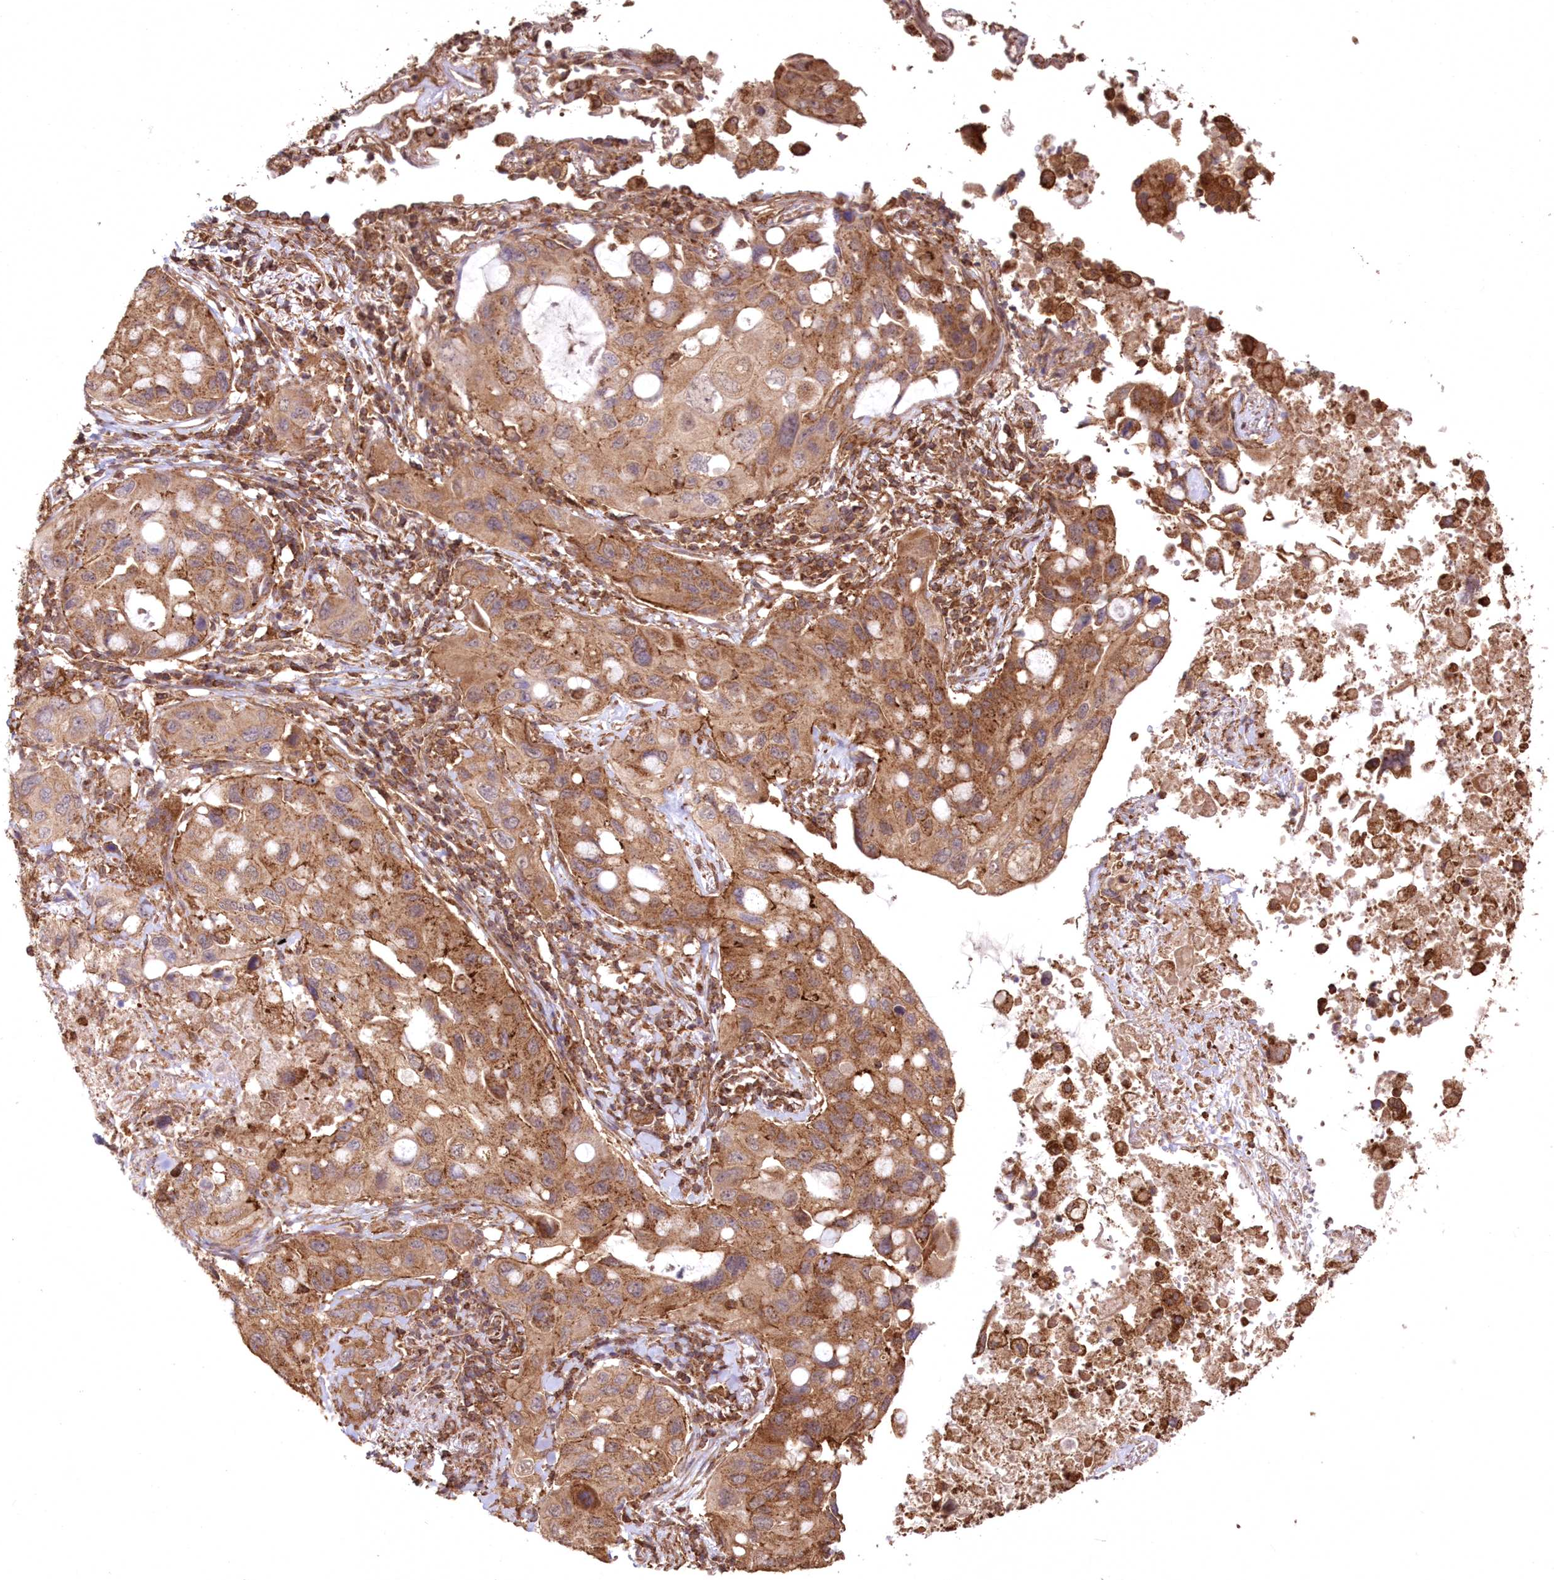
{"staining": {"intensity": "moderate", "quantity": ">75%", "location": "cytoplasmic/membranous"}, "tissue": "lung cancer", "cell_type": "Tumor cells", "image_type": "cancer", "snomed": [{"axis": "morphology", "description": "Squamous cell carcinoma, NOS"}, {"axis": "topography", "description": "Lung"}], "caption": "Human squamous cell carcinoma (lung) stained with a protein marker reveals moderate staining in tumor cells.", "gene": "TMEM139", "patient": {"sex": "female", "age": 73}}